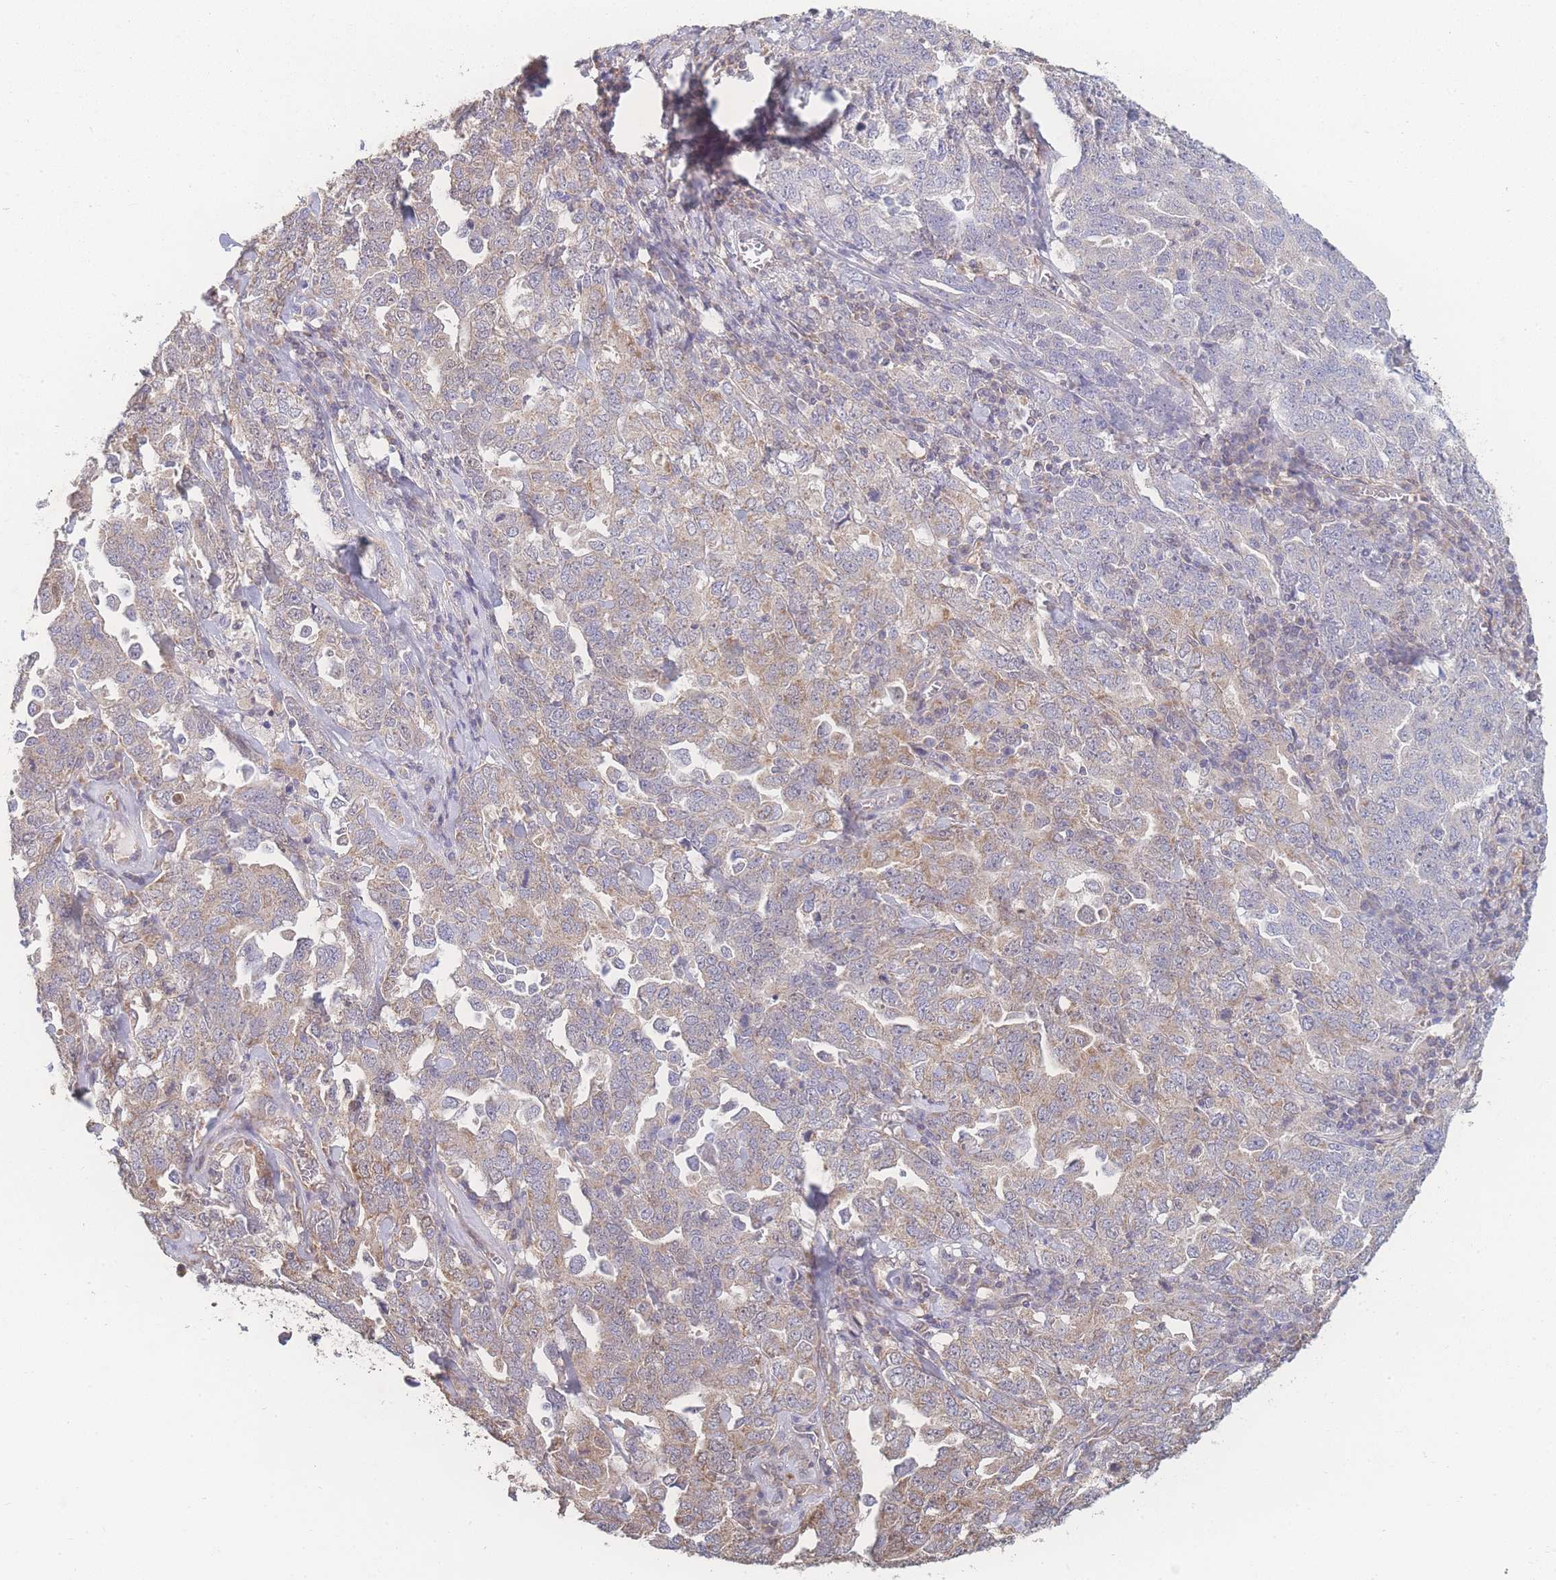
{"staining": {"intensity": "moderate", "quantity": "25%-75%", "location": "cytoplasmic/membranous"}, "tissue": "ovarian cancer", "cell_type": "Tumor cells", "image_type": "cancer", "snomed": [{"axis": "morphology", "description": "Carcinoma, endometroid"}, {"axis": "topography", "description": "Ovary"}], "caption": "The image reveals staining of ovarian endometroid carcinoma, revealing moderate cytoplasmic/membranous protein positivity (brown color) within tumor cells.", "gene": "GIPR", "patient": {"sex": "female", "age": 62}}